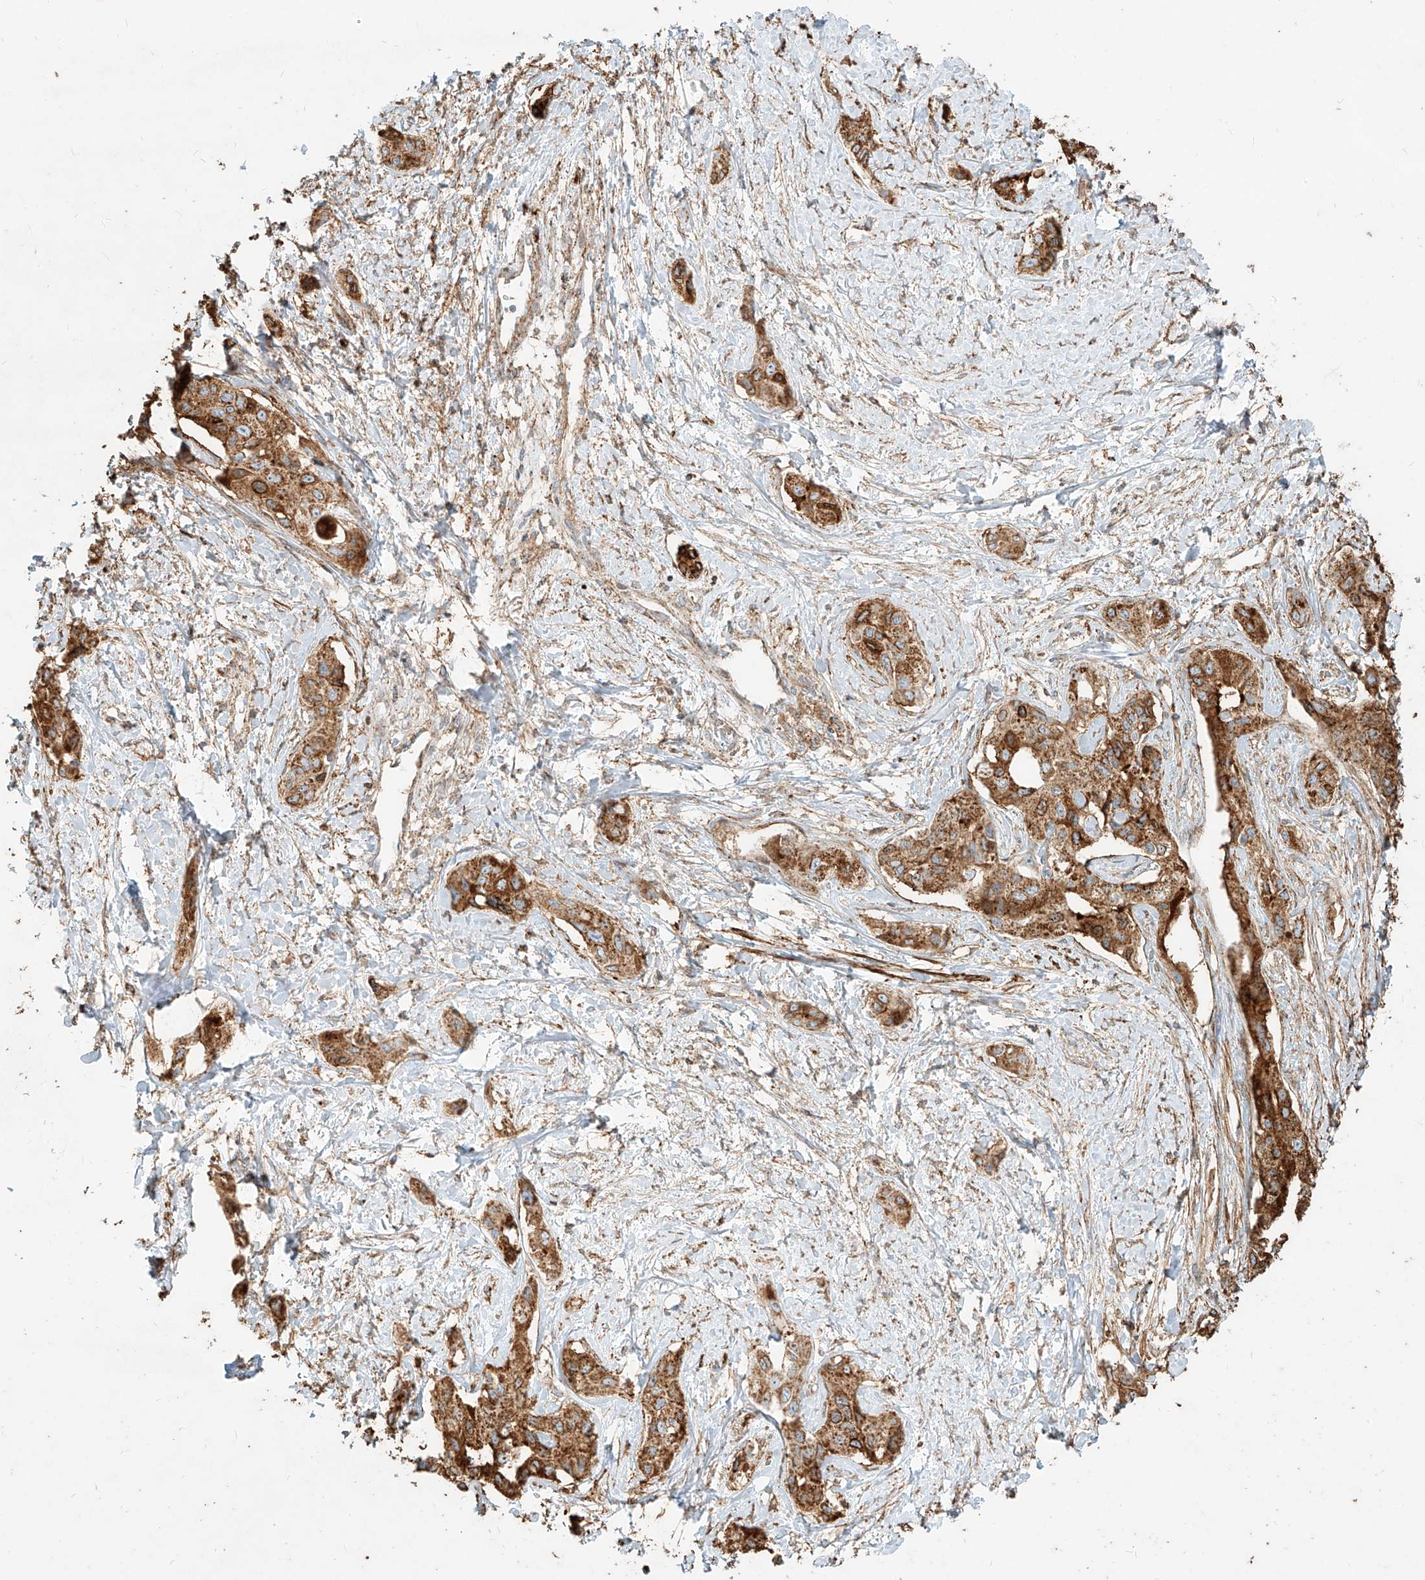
{"staining": {"intensity": "moderate", "quantity": ">75%", "location": "cytoplasmic/membranous"}, "tissue": "liver cancer", "cell_type": "Tumor cells", "image_type": "cancer", "snomed": [{"axis": "morphology", "description": "Cholangiocarcinoma"}, {"axis": "topography", "description": "Liver"}], "caption": "Protein expression analysis of cholangiocarcinoma (liver) shows moderate cytoplasmic/membranous expression in approximately >75% of tumor cells.", "gene": "MTX2", "patient": {"sex": "male", "age": 59}}